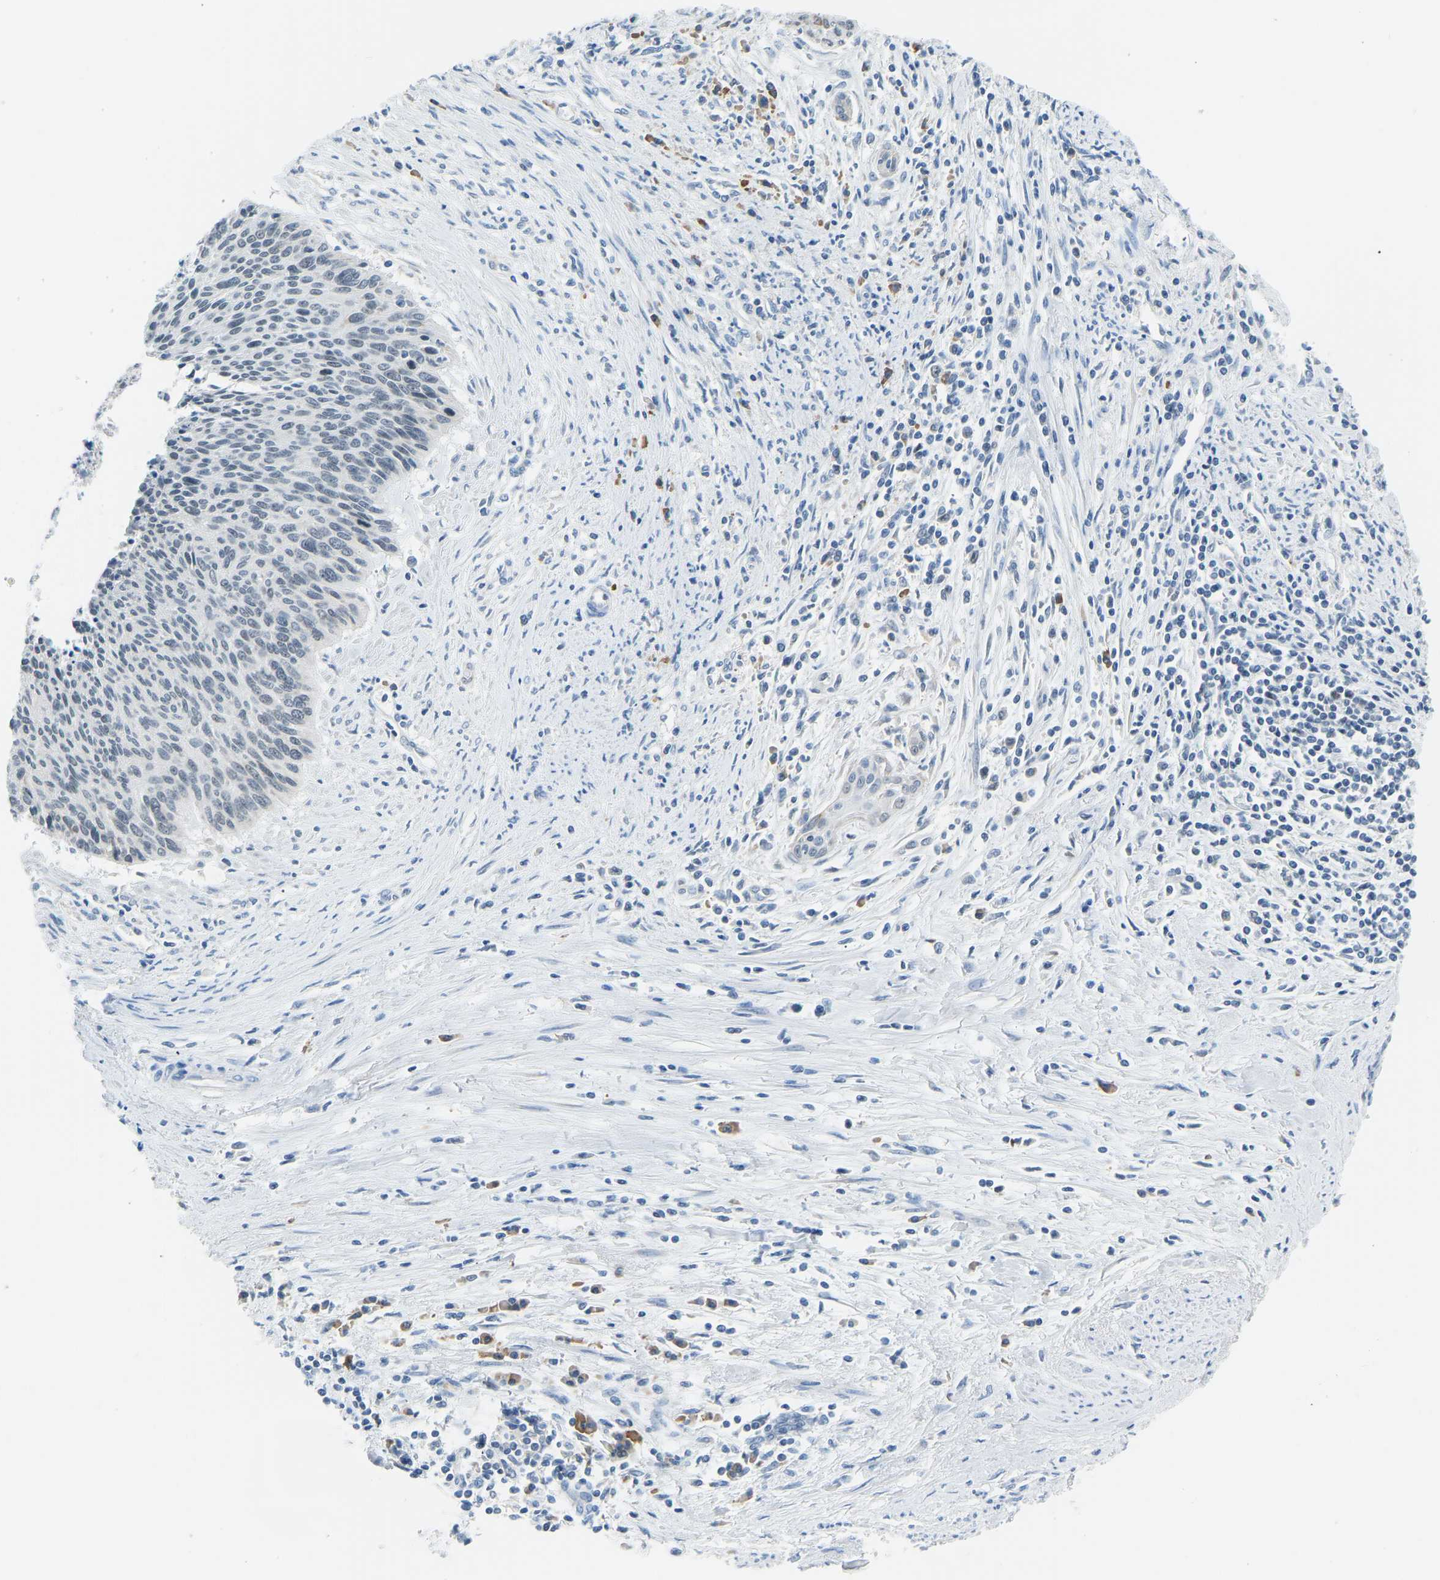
{"staining": {"intensity": "weak", "quantity": "<25%", "location": "cytoplasmic/membranous"}, "tissue": "cervical cancer", "cell_type": "Tumor cells", "image_type": "cancer", "snomed": [{"axis": "morphology", "description": "Squamous cell carcinoma, NOS"}, {"axis": "topography", "description": "Cervix"}], "caption": "Immunohistochemistry (IHC) of human squamous cell carcinoma (cervical) reveals no expression in tumor cells. (Immunohistochemistry (IHC), brightfield microscopy, high magnification).", "gene": "VRK1", "patient": {"sex": "female", "age": 55}}